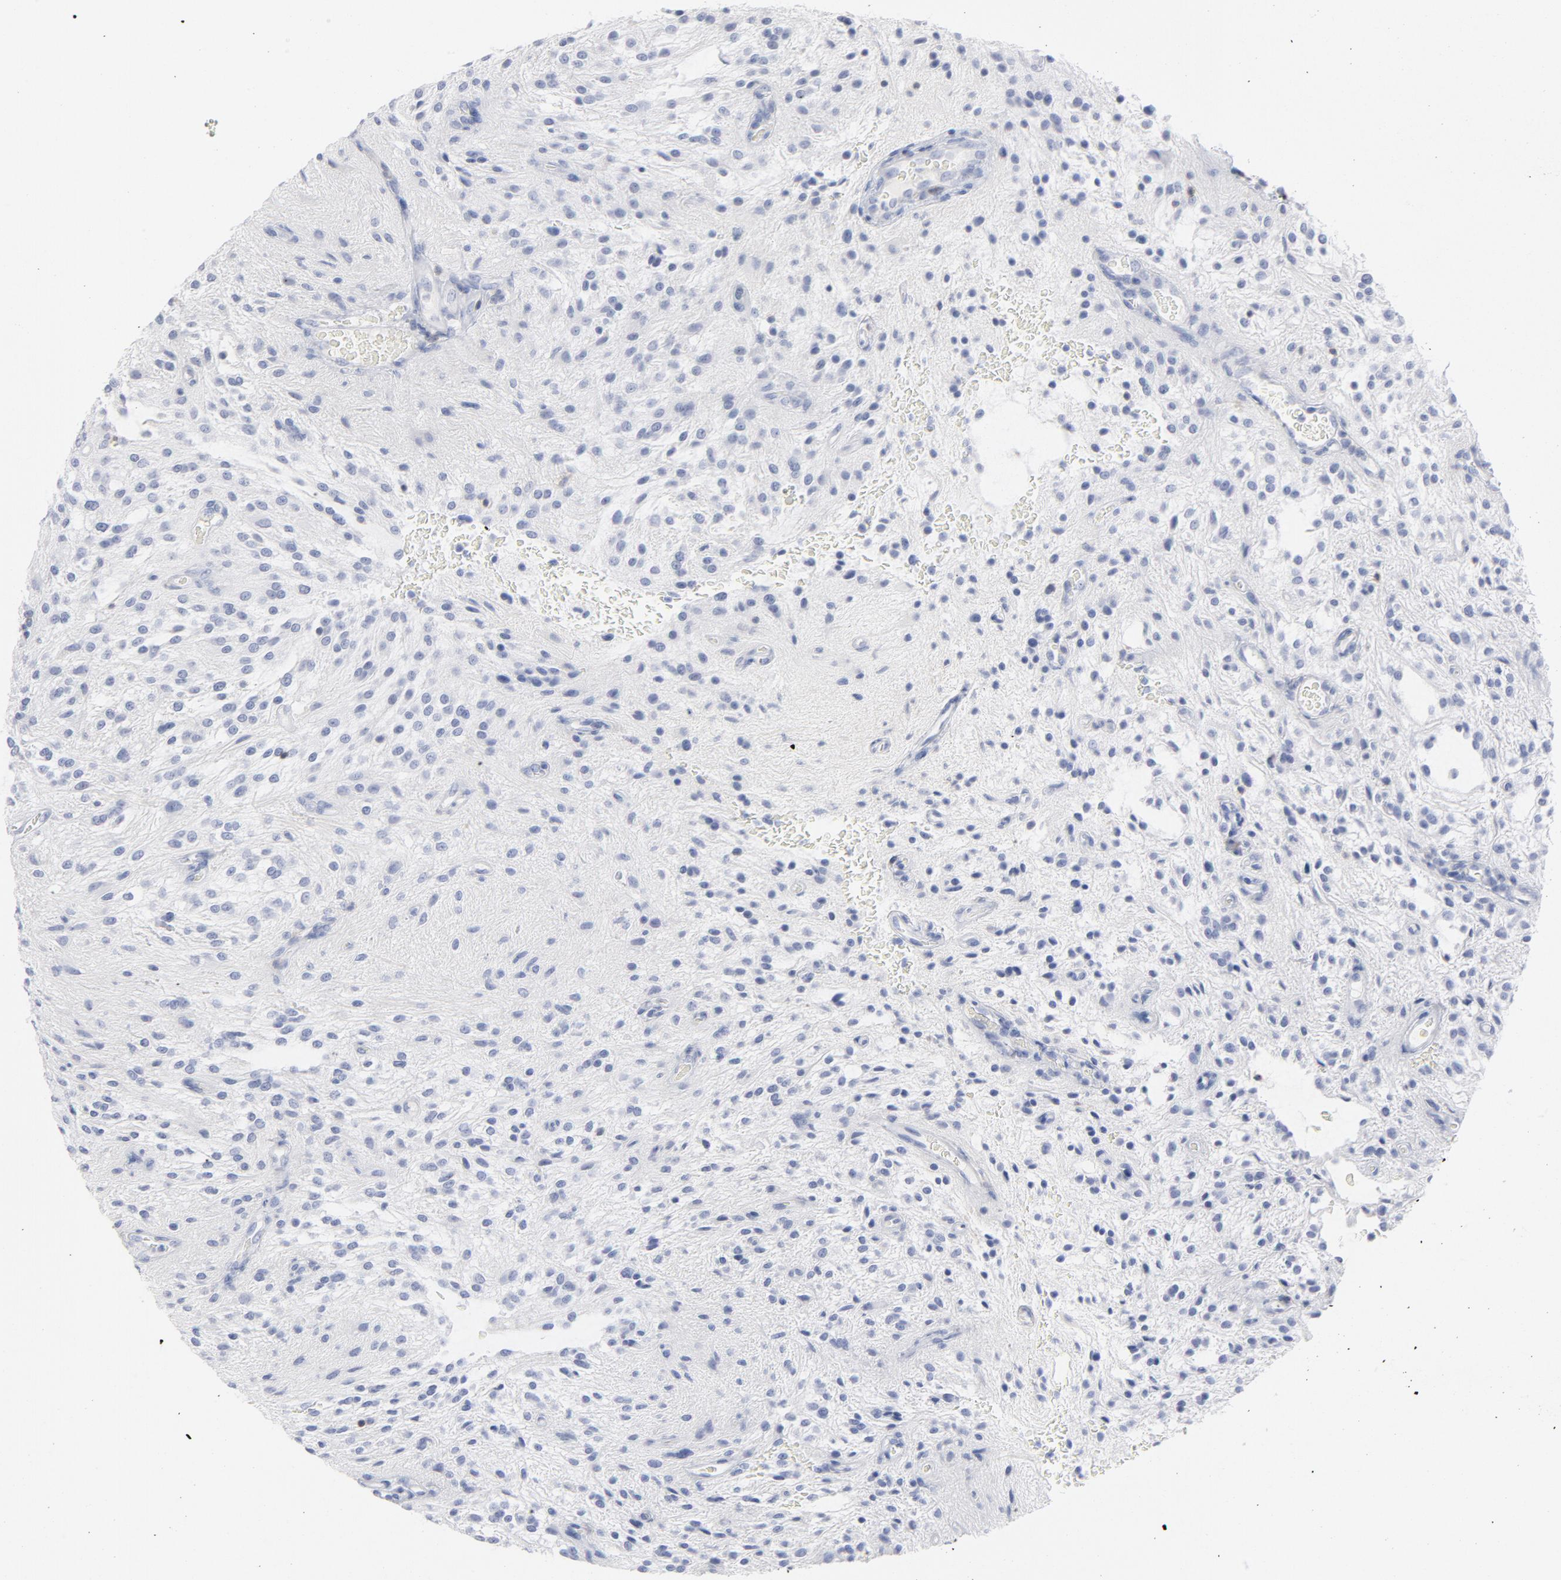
{"staining": {"intensity": "negative", "quantity": "none", "location": "none"}, "tissue": "glioma", "cell_type": "Tumor cells", "image_type": "cancer", "snomed": [{"axis": "morphology", "description": "Glioma, malignant, NOS"}, {"axis": "topography", "description": "Cerebellum"}], "caption": "Tumor cells are negative for protein expression in human glioma.", "gene": "P2RY8", "patient": {"sex": "female", "age": 10}}